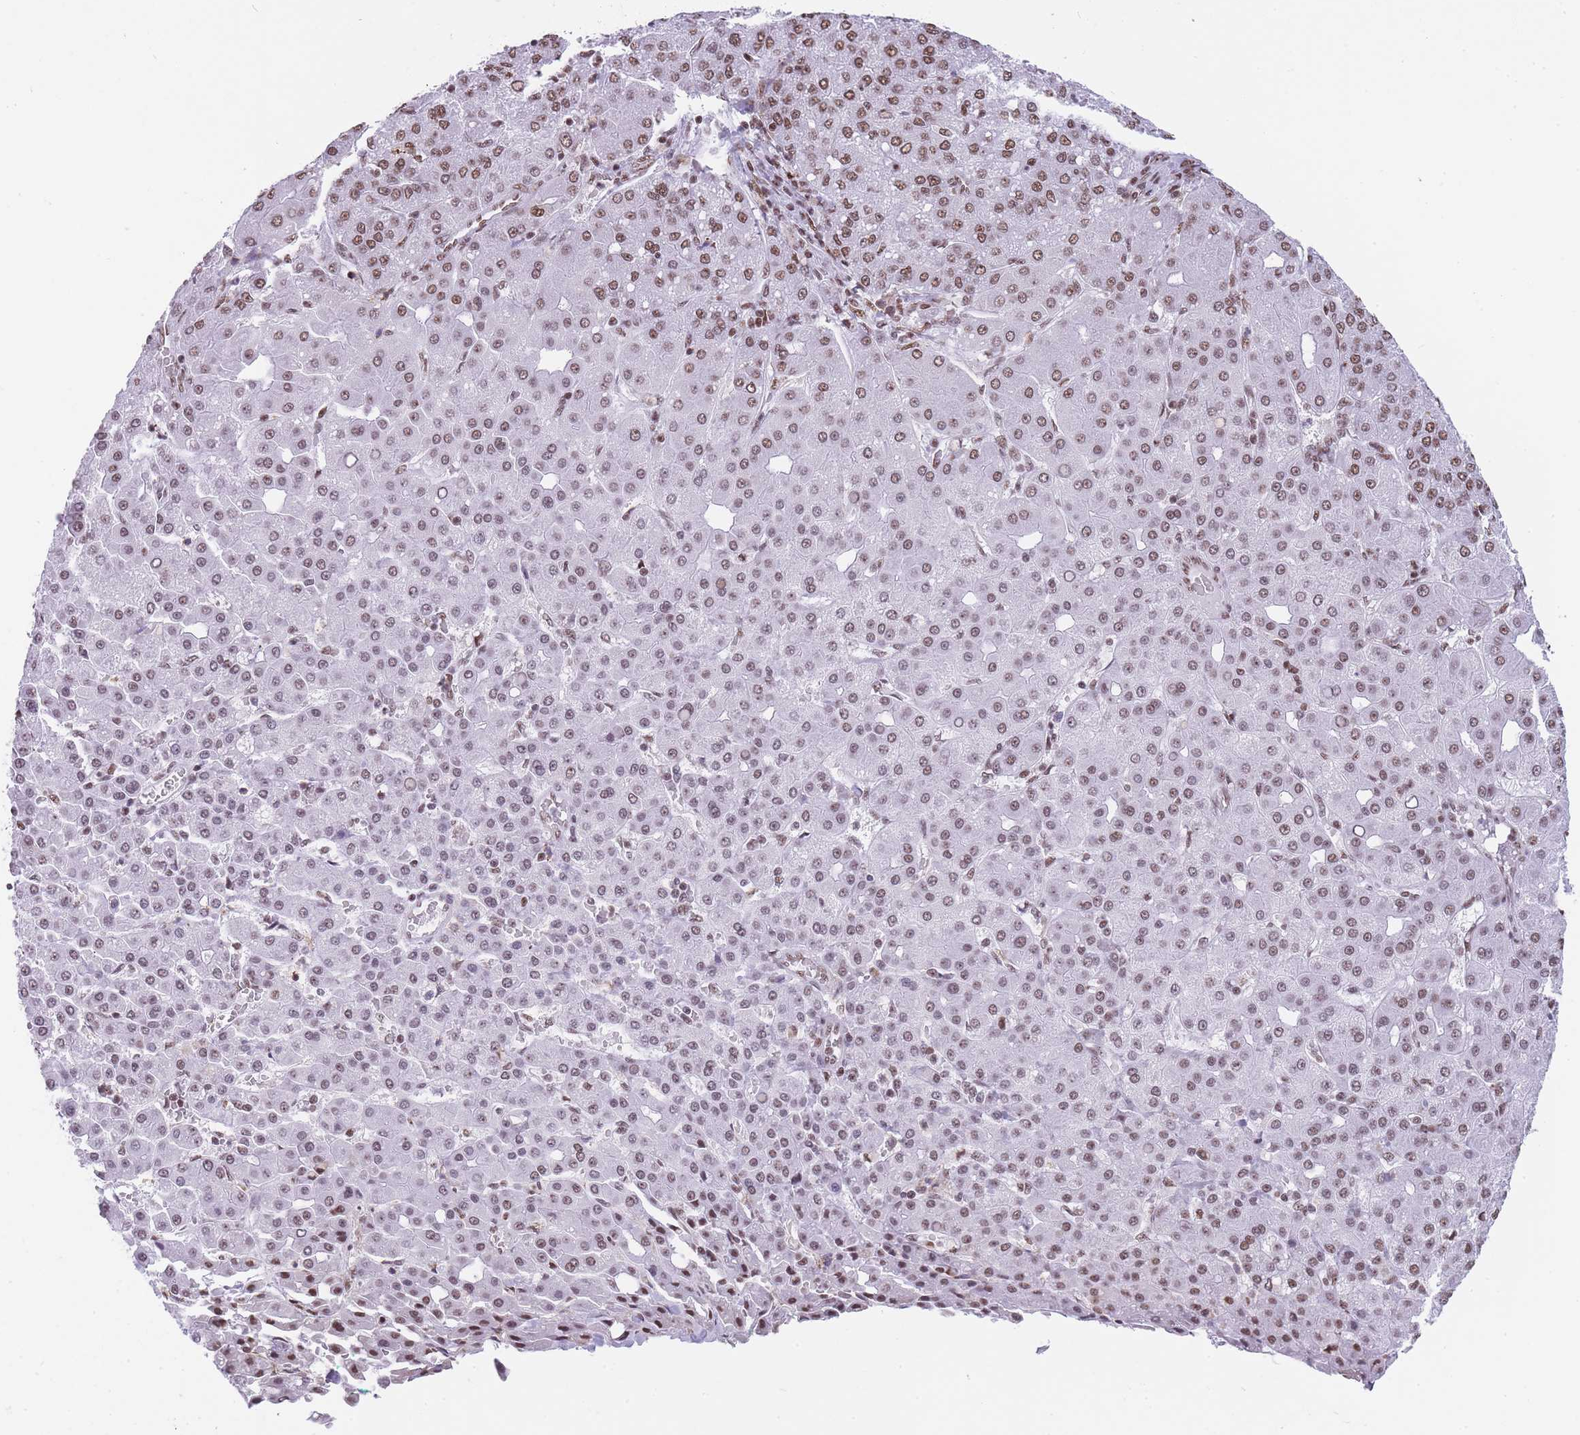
{"staining": {"intensity": "moderate", "quantity": ">75%", "location": "nuclear"}, "tissue": "liver cancer", "cell_type": "Tumor cells", "image_type": "cancer", "snomed": [{"axis": "morphology", "description": "Carcinoma, Hepatocellular, NOS"}, {"axis": "topography", "description": "Liver"}], "caption": "A photomicrograph showing moderate nuclear positivity in approximately >75% of tumor cells in liver cancer, as visualized by brown immunohistochemical staining.", "gene": "EVC2", "patient": {"sex": "male", "age": 65}}